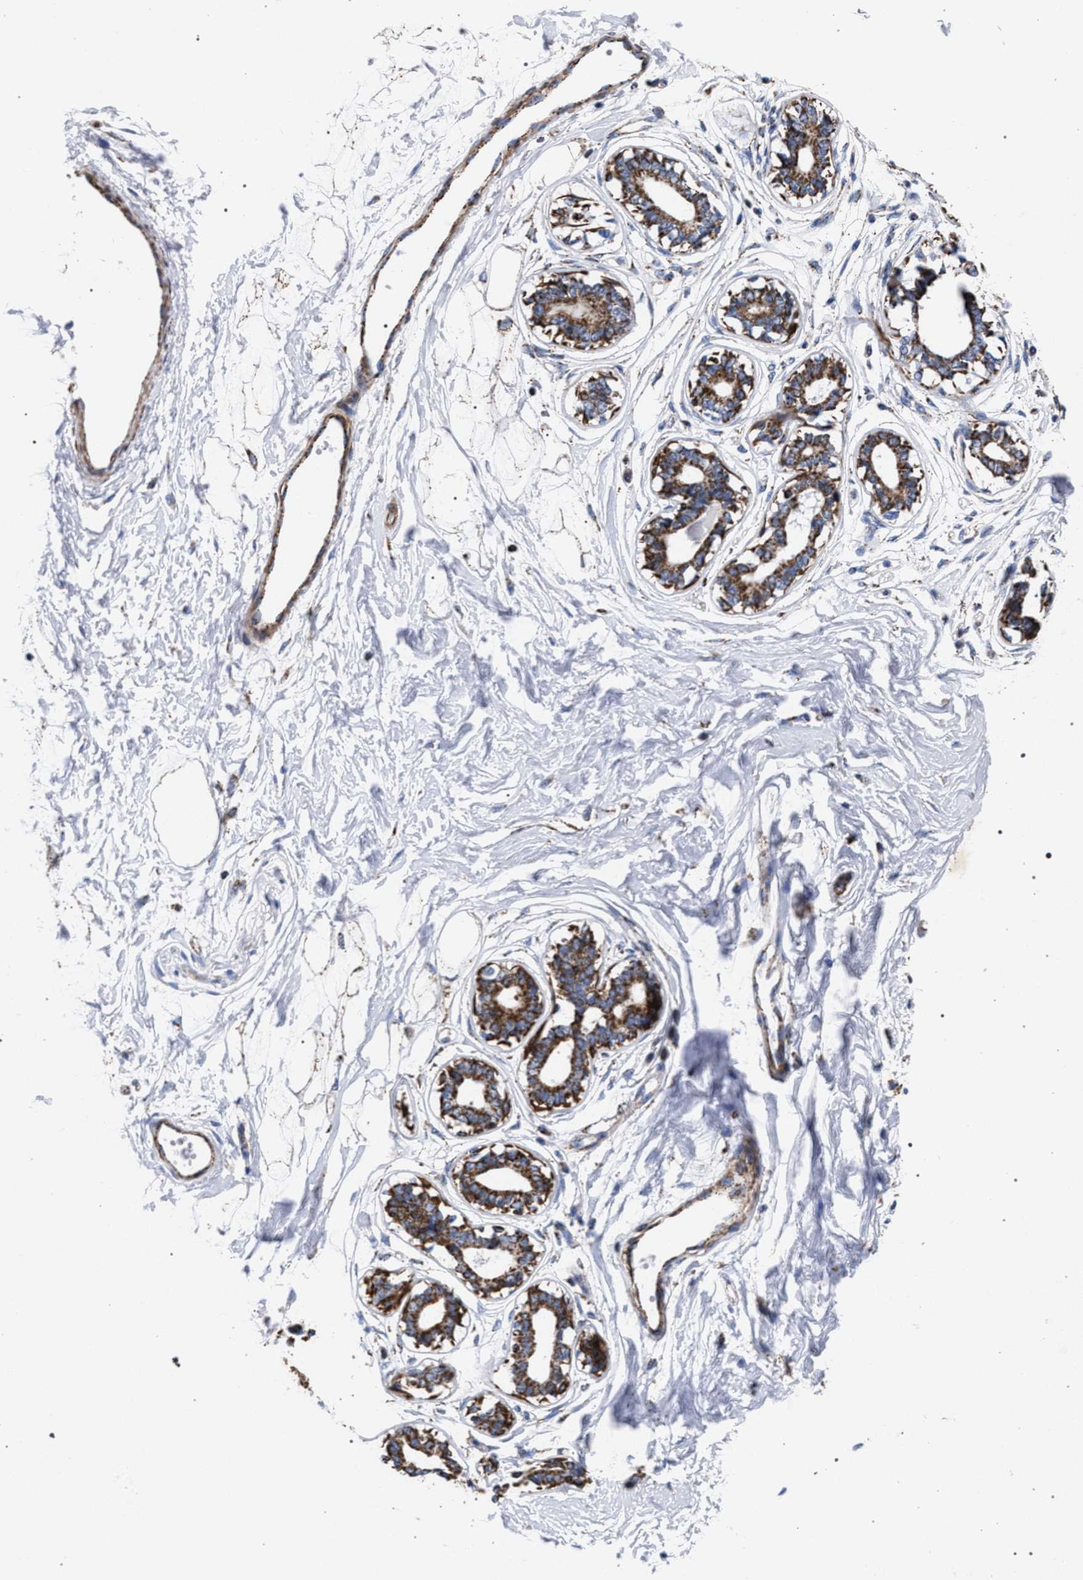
{"staining": {"intensity": "weak", "quantity": "25%-75%", "location": "cytoplasmic/membranous"}, "tissue": "breast", "cell_type": "Adipocytes", "image_type": "normal", "snomed": [{"axis": "morphology", "description": "Normal tissue, NOS"}, {"axis": "topography", "description": "Breast"}], "caption": "Immunohistochemistry (IHC) (DAB) staining of normal human breast shows weak cytoplasmic/membranous protein positivity in approximately 25%-75% of adipocytes.", "gene": "ACADS", "patient": {"sex": "female", "age": 45}}